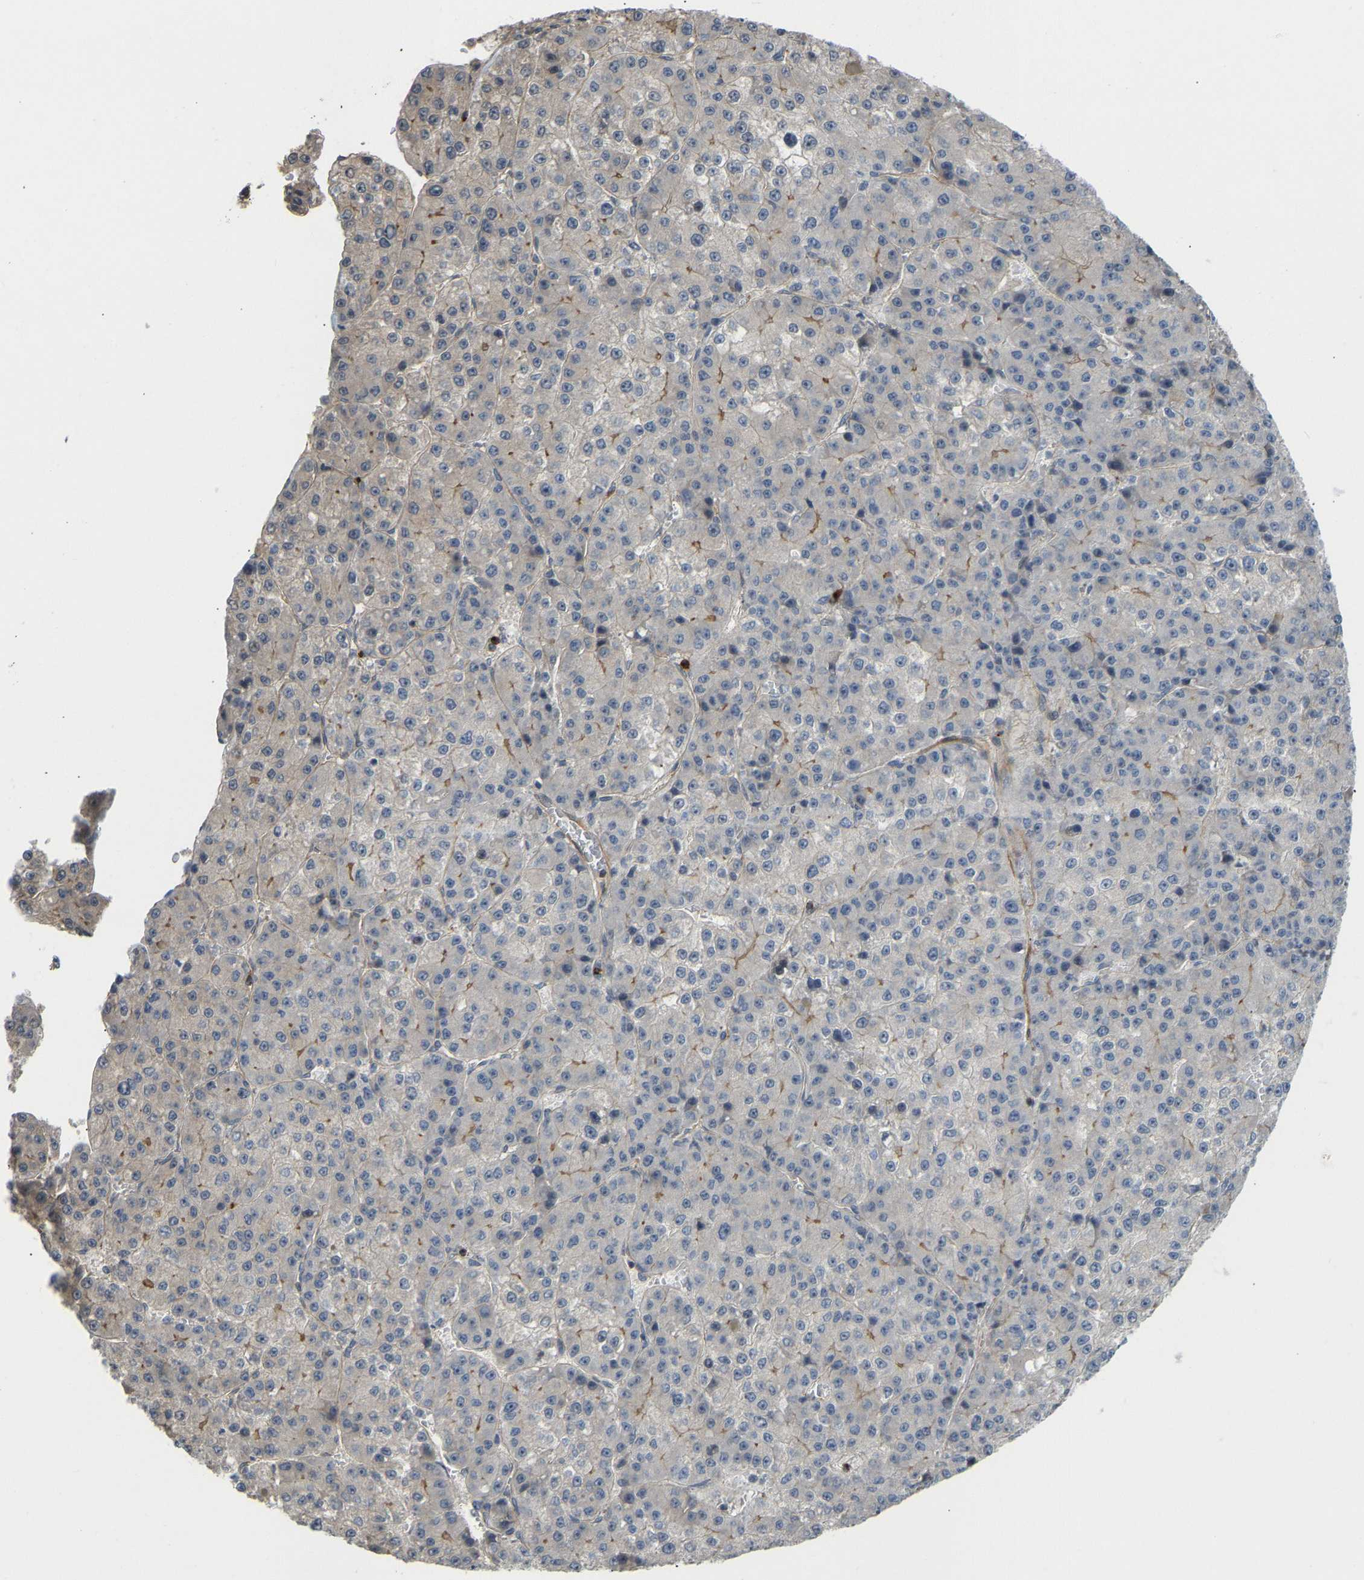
{"staining": {"intensity": "negative", "quantity": "none", "location": "none"}, "tissue": "liver cancer", "cell_type": "Tumor cells", "image_type": "cancer", "snomed": [{"axis": "morphology", "description": "Carcinoma, Hepatocellular, NOS"}, {"axis": "topography", "description": "Liver"}], "caption": "There is no significant staining in tumor cells of hepatocellular carcinoma (liver).", "gene": "KIAA1671", "patient": {"sex": "female", "age": 73}}